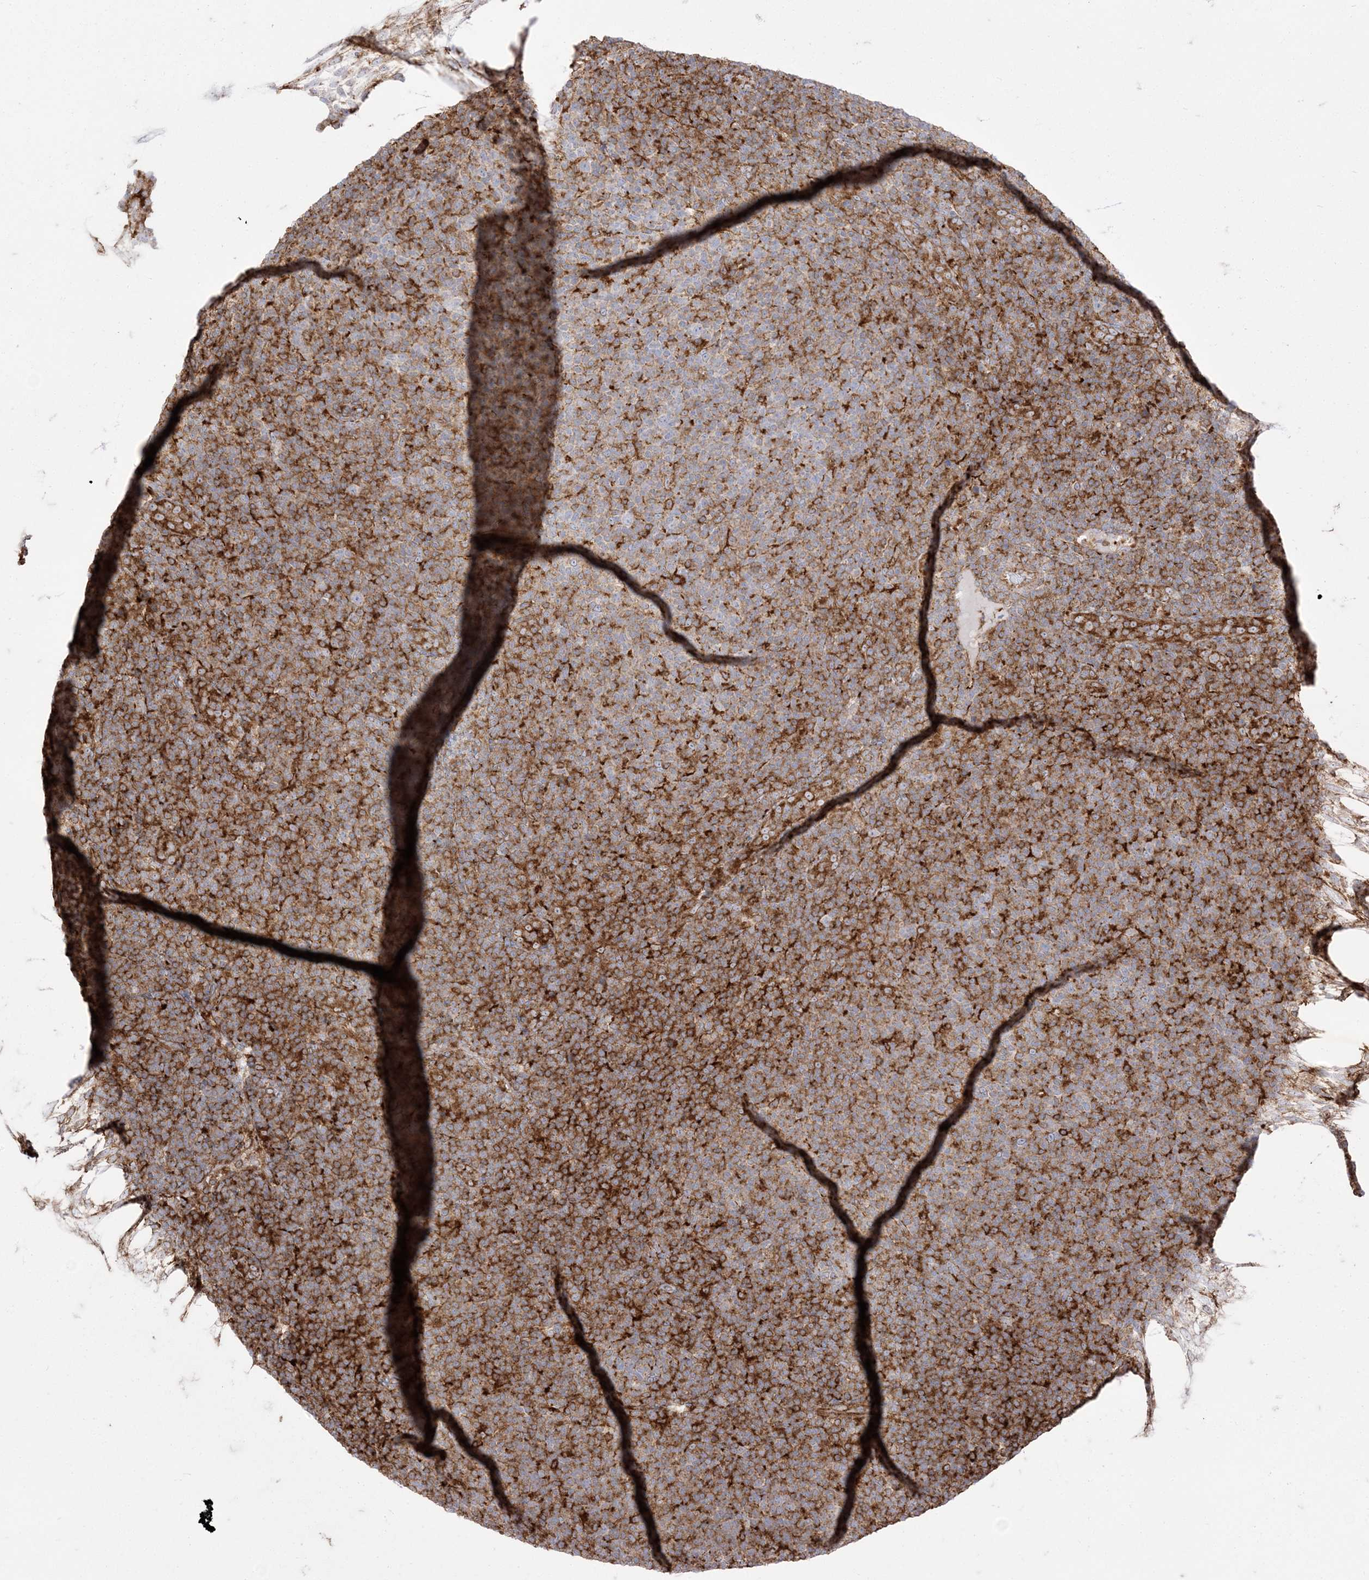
{"staining": {"intensity": "moderate", "quantity": ">75%", "location": "cytoplasmic/membranous"}, "tissue": "lymphoma", "cell_type": "Tumor cells", "image_type": "cancer", "snomed": [{"axis": "morphology", "description": "Malignant lymphoma, non-Hodgkin's type, Low grade"}, {"axis": "topography", "description": "Lymph node"}], "caption": "A medium amount of moderate cytoplasmic/membranous expression is present in approximately >75% of tumor cells in lymphoma tissue.", "gene": "DERL3", "patient": {"sex": "male", "age": 66}}